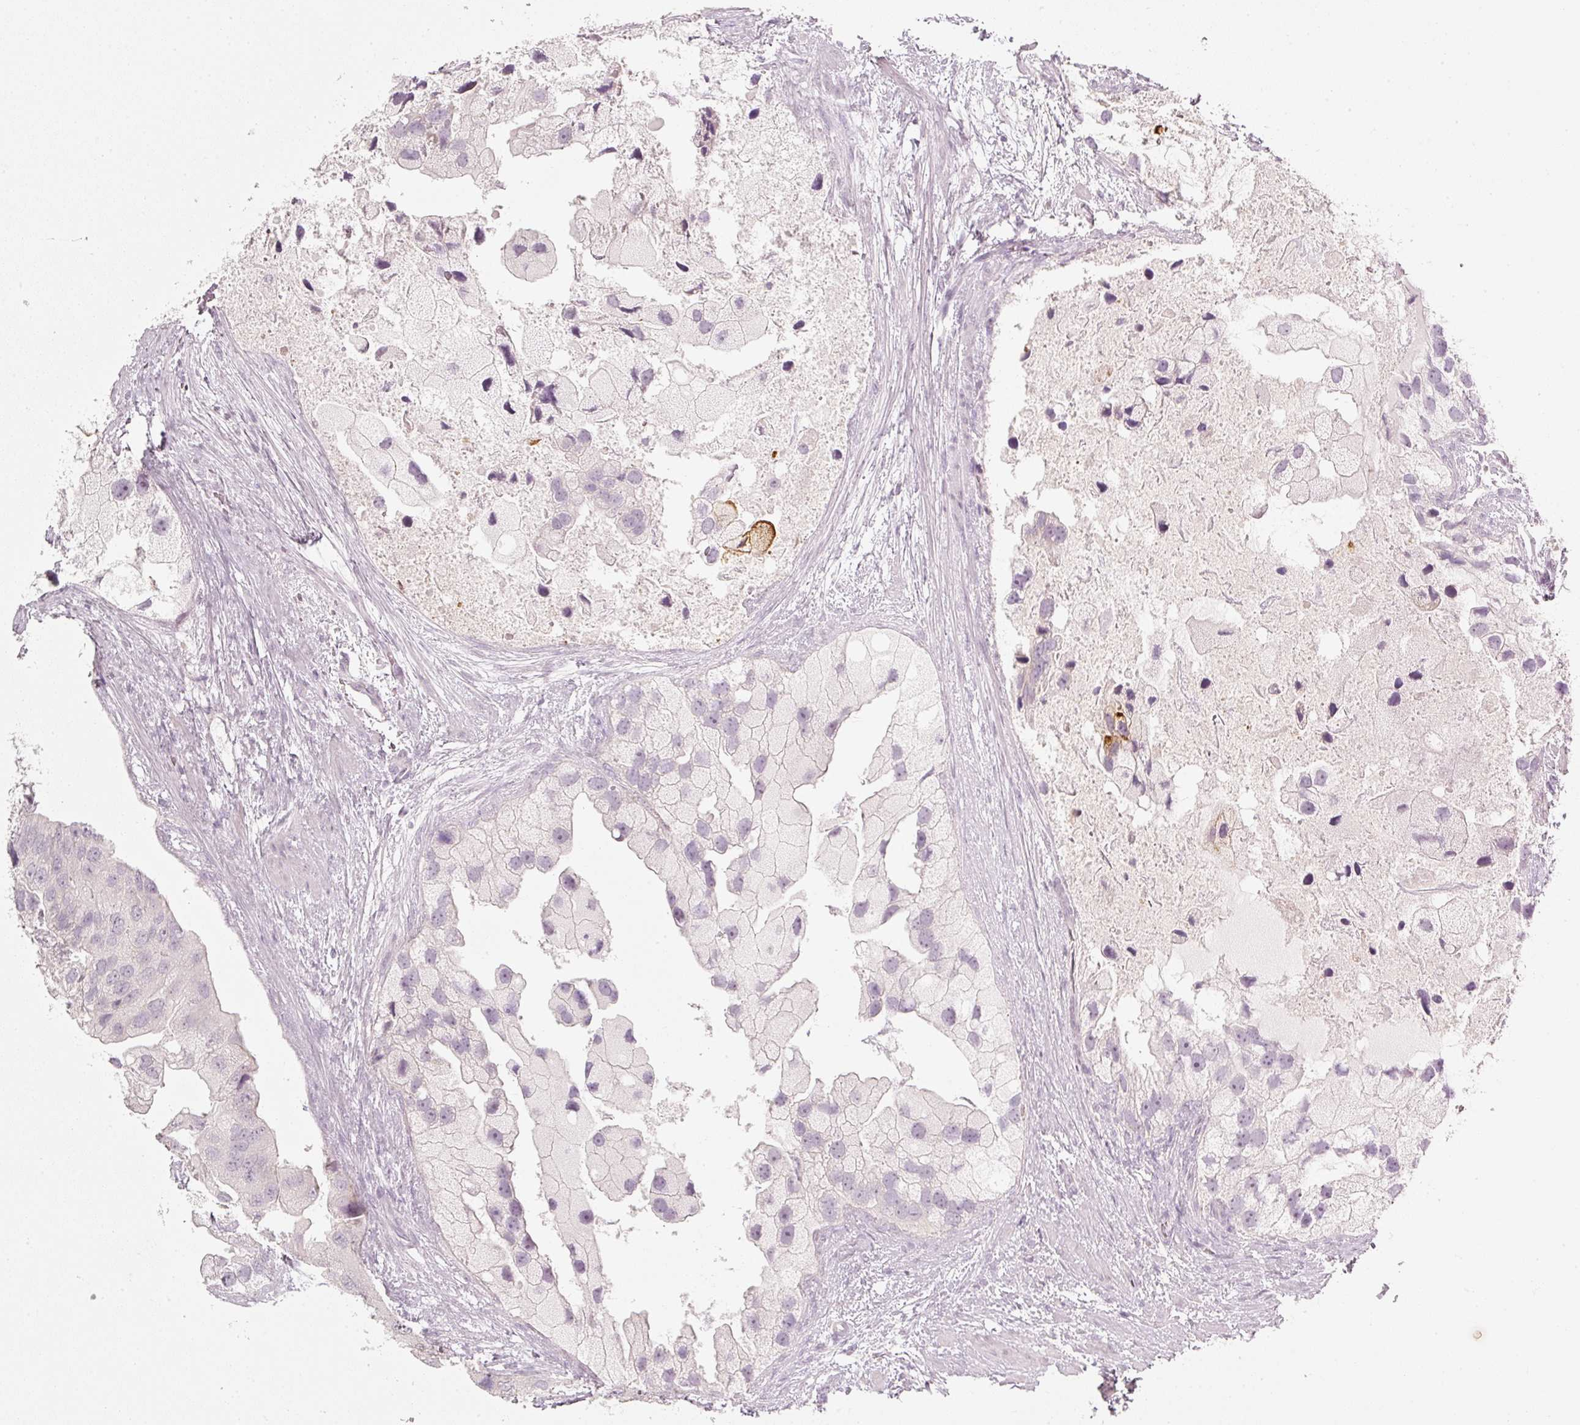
{"staining": {"intensity": "negative", "quantity": "none", "location": "none"}, "tissue": "prostate cancer", "cell_type": "Tumor cells", "image_type": "cancer", "snomed": [{"axis": "morphology", "description": "Adenocarcinoma, High grade"}, {"axis": "topography", "description": "Prostate"}], "caption": "Tumor cells are negative for protein expression in human high-grade adenocarcinoma (prostate). Brightfield microscopy of immunohistochemistry stained with DAB (3,3'-diaminobenzidine) (brown) and hematoxylin (blue), captured at high magnification.", "gene": "STEAP1", "patient": {"sex": "male", "age": 62}}